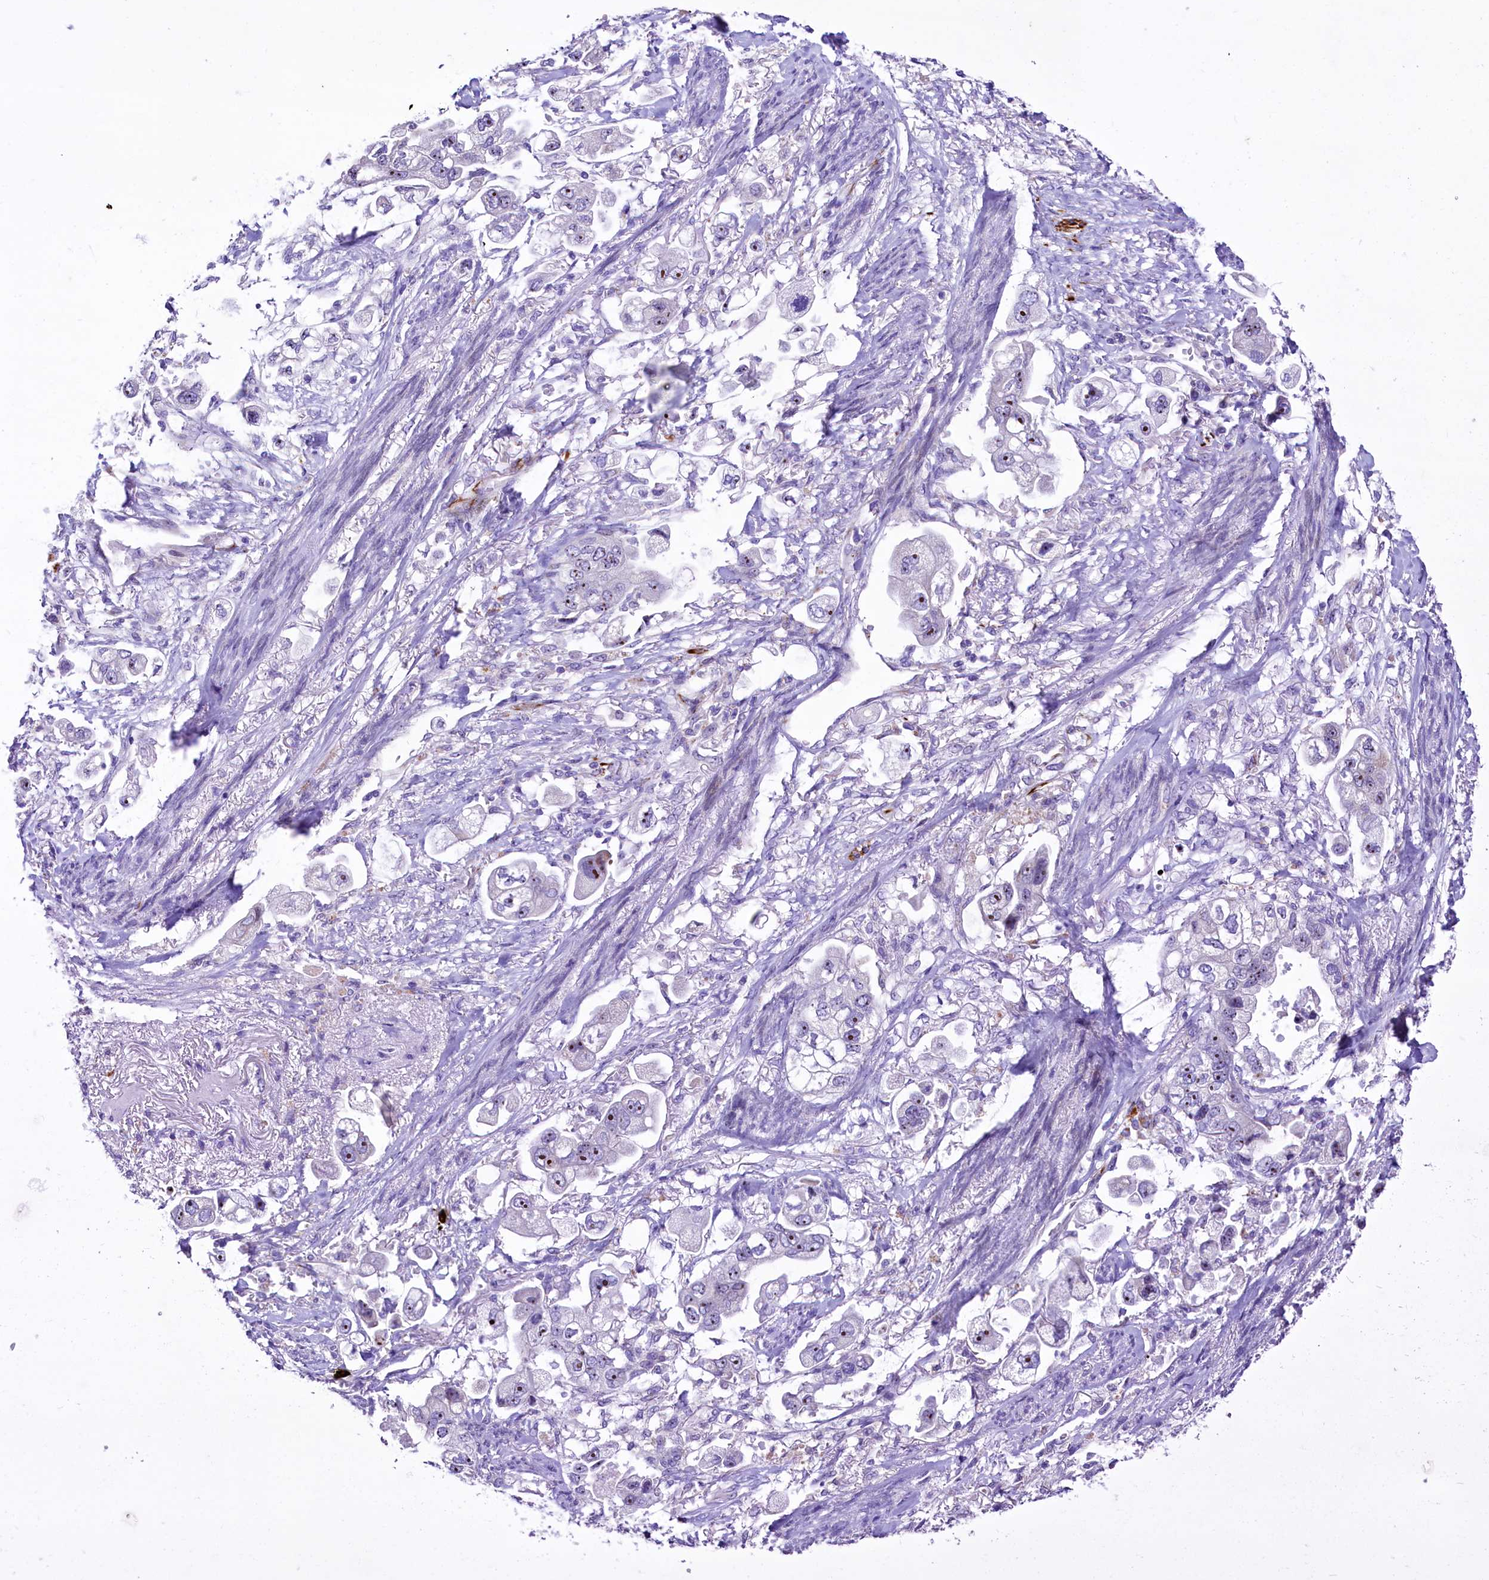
{"staining": {"intensity": "moderate", "quantity": "25%-75%", "location": "nuclear"}, "tissue": "stomach cancer", "cell_type": "Tumor cells", "image_type": "cancer", "snomed": [{"axis": "morphology", "description": "Adenocarcinoma, NOS"}, {"axis": "topography", "description": "Stomach"}], "caption": "Stomach cancer (adenocarcinoma) stained with IHC shows moderate nuclear expression in approximately 25%-75% of tumor cells.", "gene": "SH3TC2", "patient": {"sex": "male", "age": 62}}